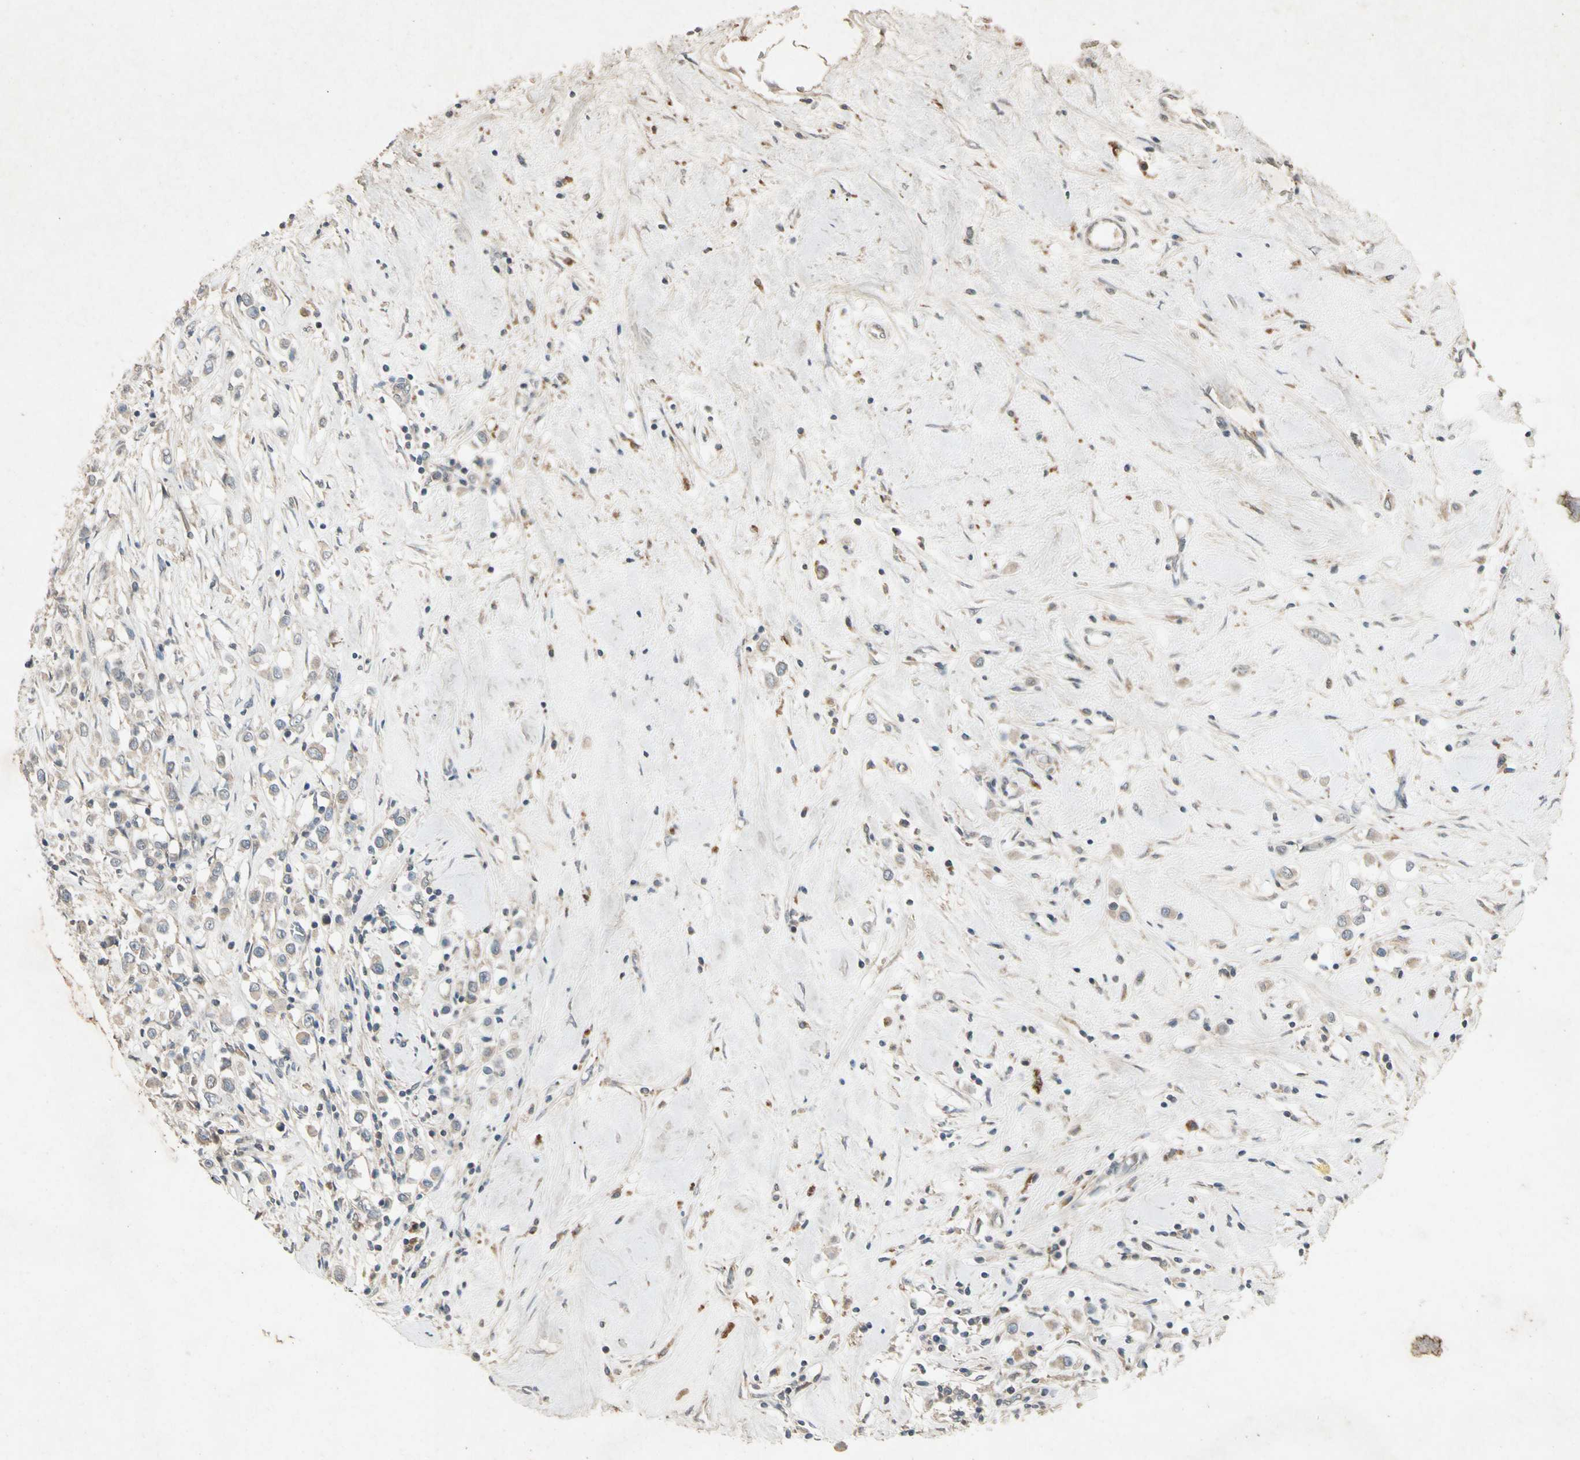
{"staining": {"intensity": "weak", "quantity": "25%-75%", "location": "cytoplasmic/membranous"}, "tissue": "breast cancer", "cell_type": "Tumor cells", "image_type": "cancer", "snomed": [{"axis": "morphology", "description": "Duct carcinoma"}, {"axis": "topography", "description": "Breast"}], "caption": "Immunohistochemistry (DAB (3,3'-diaminobenzidine)) staining of breast cancer (intraductal carcinoma) reveals weak cytoplasmic/membranous protein positivity in about 25%-75% of tumor cells. (DAB (3,3'-diaminobenzidine) = brown stain, brightfield microscopy at high magnification).", "gene": "GPLD1", "patient": {"sex": "female", "age": 61}}